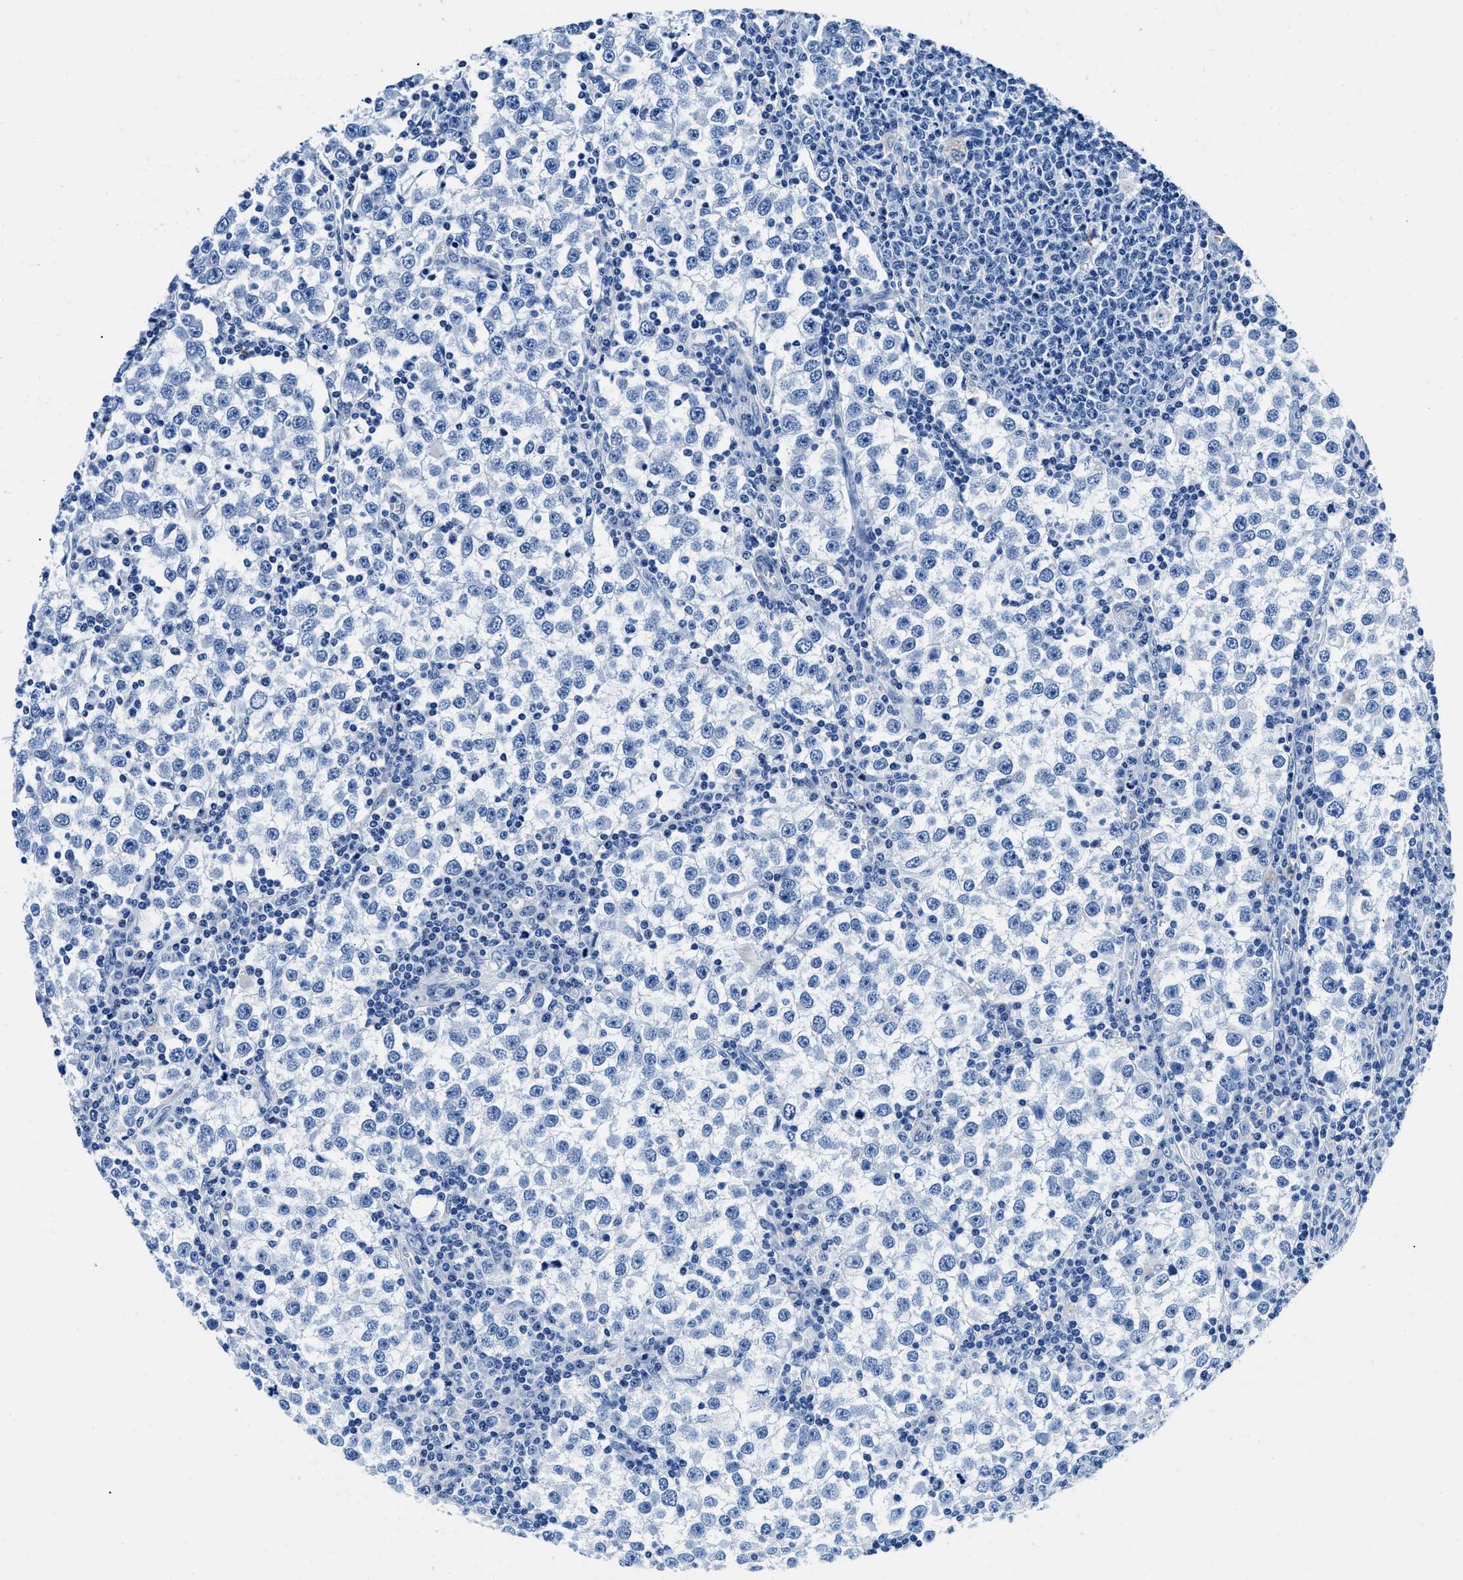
{"staining": {"intensity": "negative", "quantity": "none", "location": "none"}, "tissue": "testis cancer", "cell_type": "Tumor cells", "image_type": "cancer", "snomed": [{"axis": "morphology", "description": "Seminoma, NOS"}, {"axis": "topography", "description": "Testis"}], "caption": "Immunohistochemistry image of human testis cancer stained for a protein (brown), which exhibits no expression in tumor cells.", "gene": "OR14K1", "patient": {"sex": "male", "age": 65}}